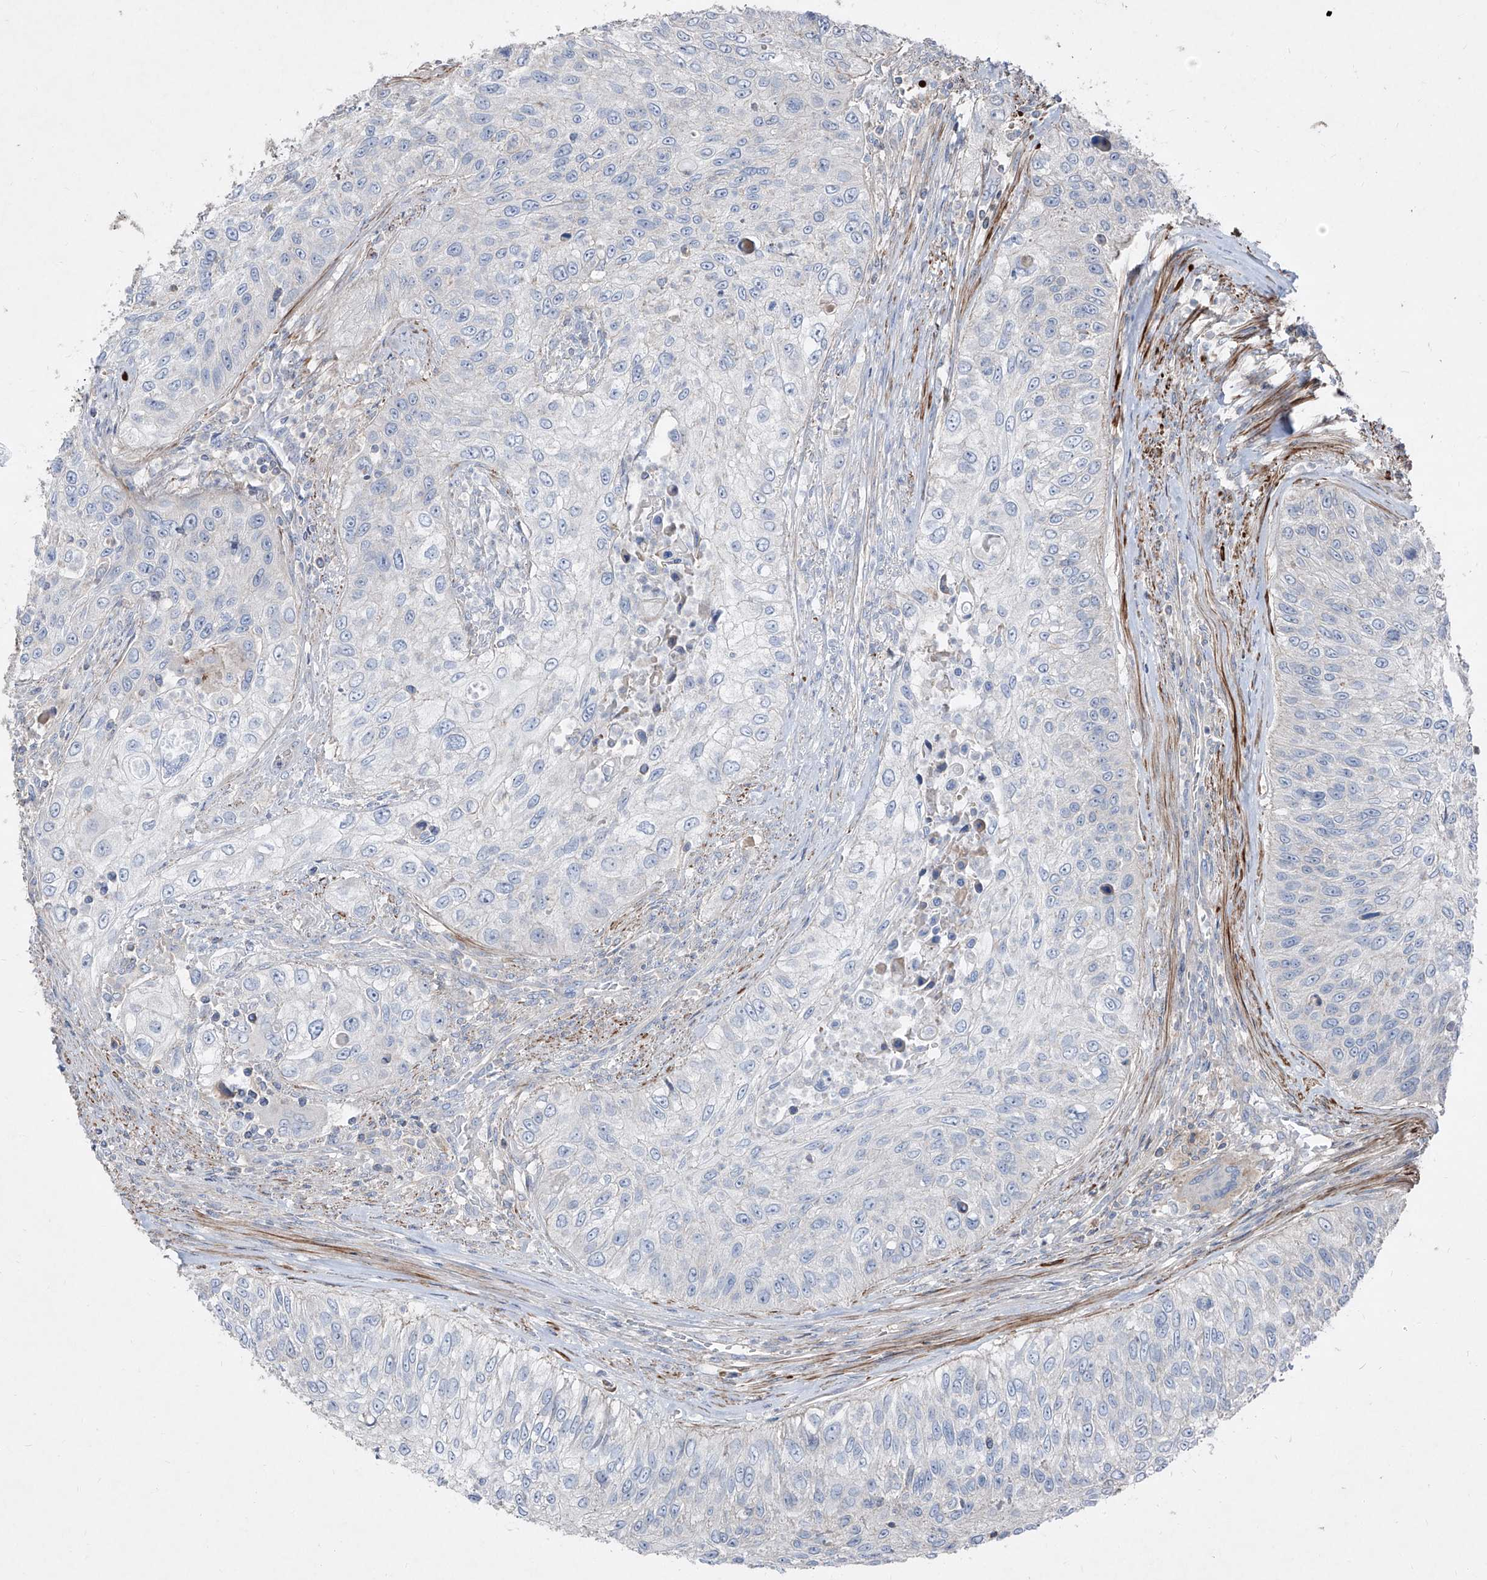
{"staining": {"intensity": "negative", "quantity": "none", "location": "none"}, "tissue": "urothelial cancer", "cell_type": "Tumor cells", "image_type": "cancer", "snomed": [{"axis": "morphology", "description": "Urothelial carcinoma, High grade"}, {"axis": "topography", "description": "Urinary bladder"}], "caption": "High magnification brightfield microscopy of urothelial cancer stained with DAB (brown) and counterstained with hematoxylin (blue): tumor cells show no significant staining. (DAB immunohistochemistry with hematoxylin counter stain).", "gene": "UFD1", "patient": {"sex": "female", "age": 60}}